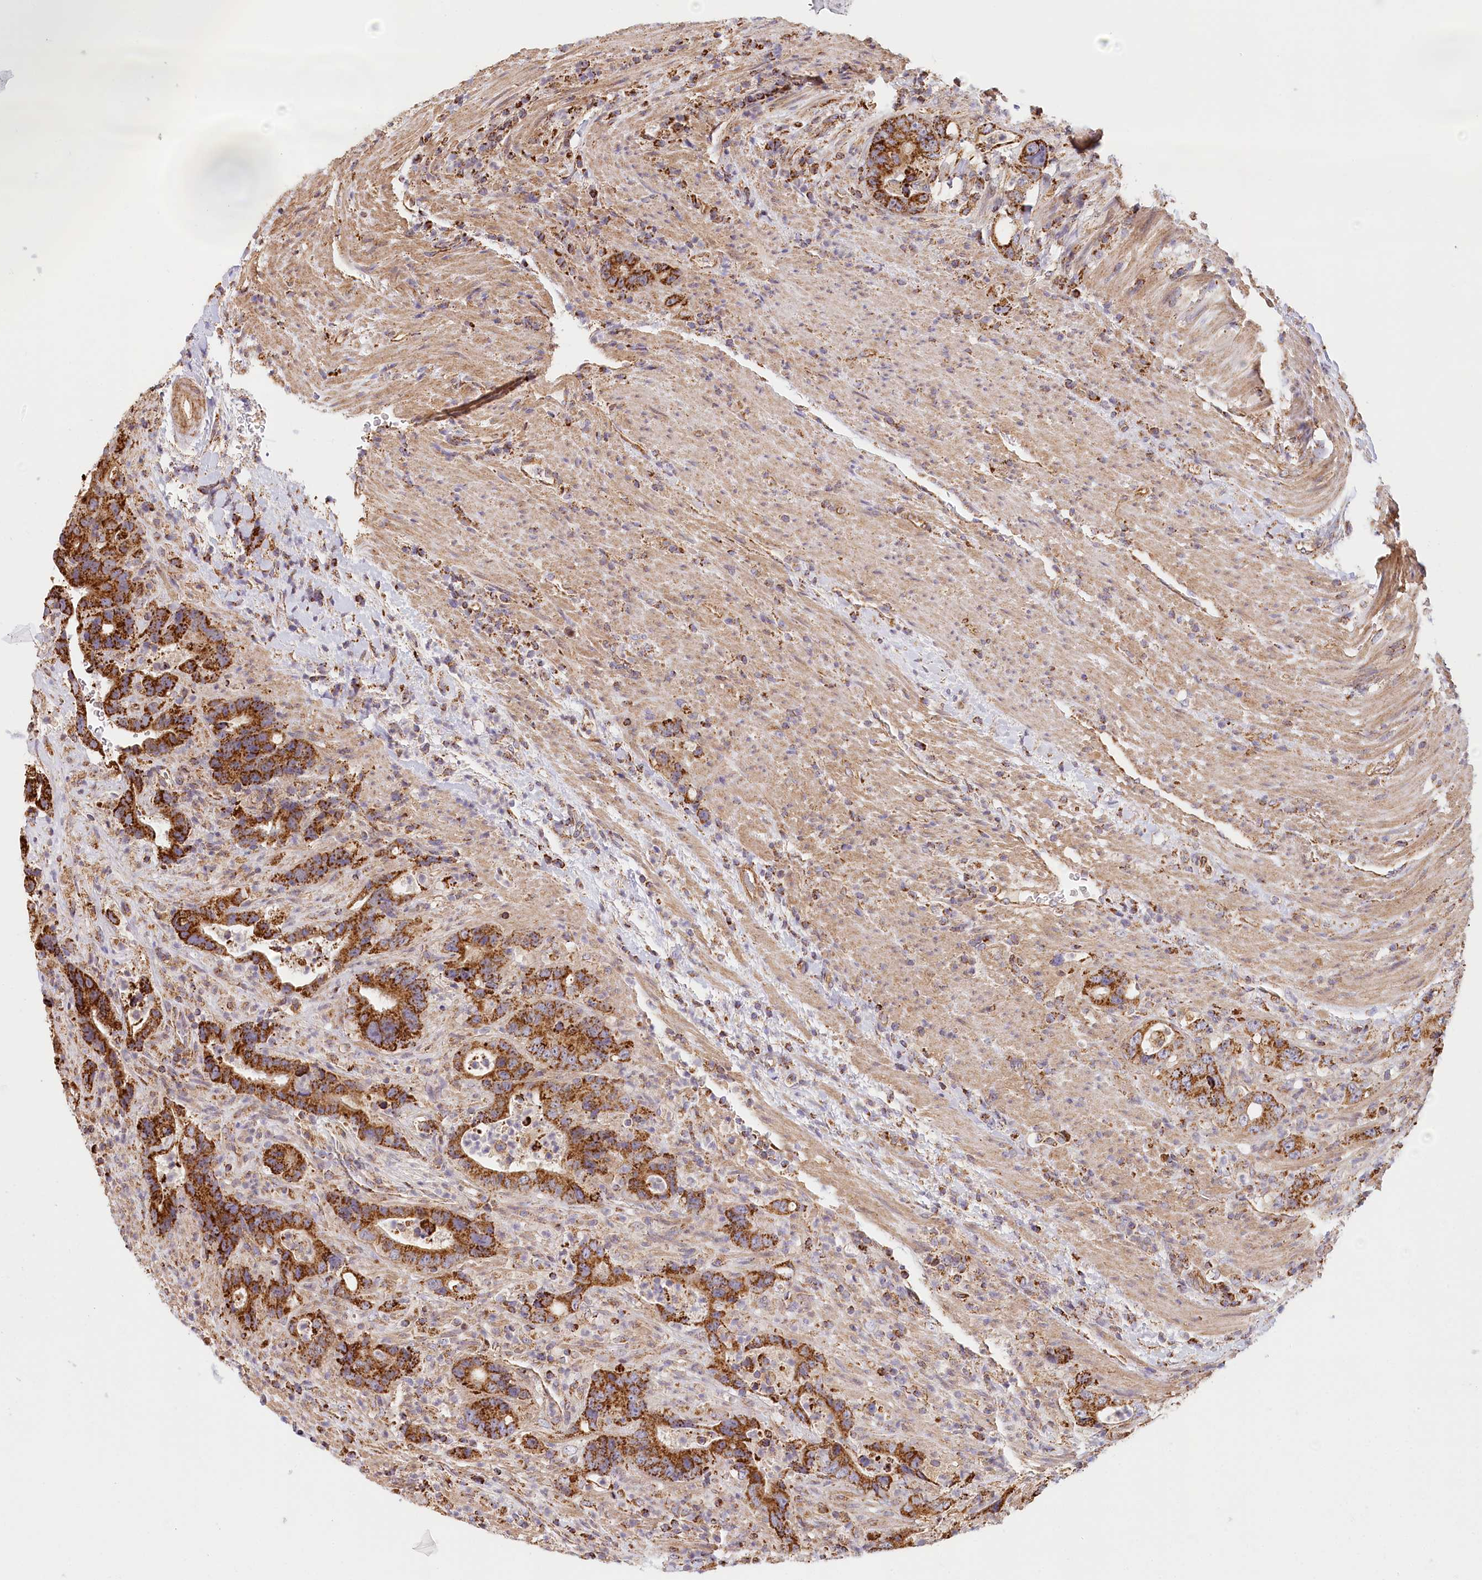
{"staining": {"intensity": "strong", "quantity": ">75%", "location": "cytoplasmic/membranous"}, "tissue": "colorectal cancer", "cell_type": "Tumor cells", "image_type": "cancer", "snomed": [{"axis": "morphology", "description": "Adenocarcinoma, NOS"}, {"axis": "topography", "description": "Colon"}], "caption": "Brown immunohistochemical staining in colorectal cancer exhibits strong cytoplasmic/membranous expression in about >75% of tumor cells. (DAB IHC, brown staining for protein, blue staining for nuclei).", "gene": "UMPS", "patient": {"sex": "female", "age": 75}}